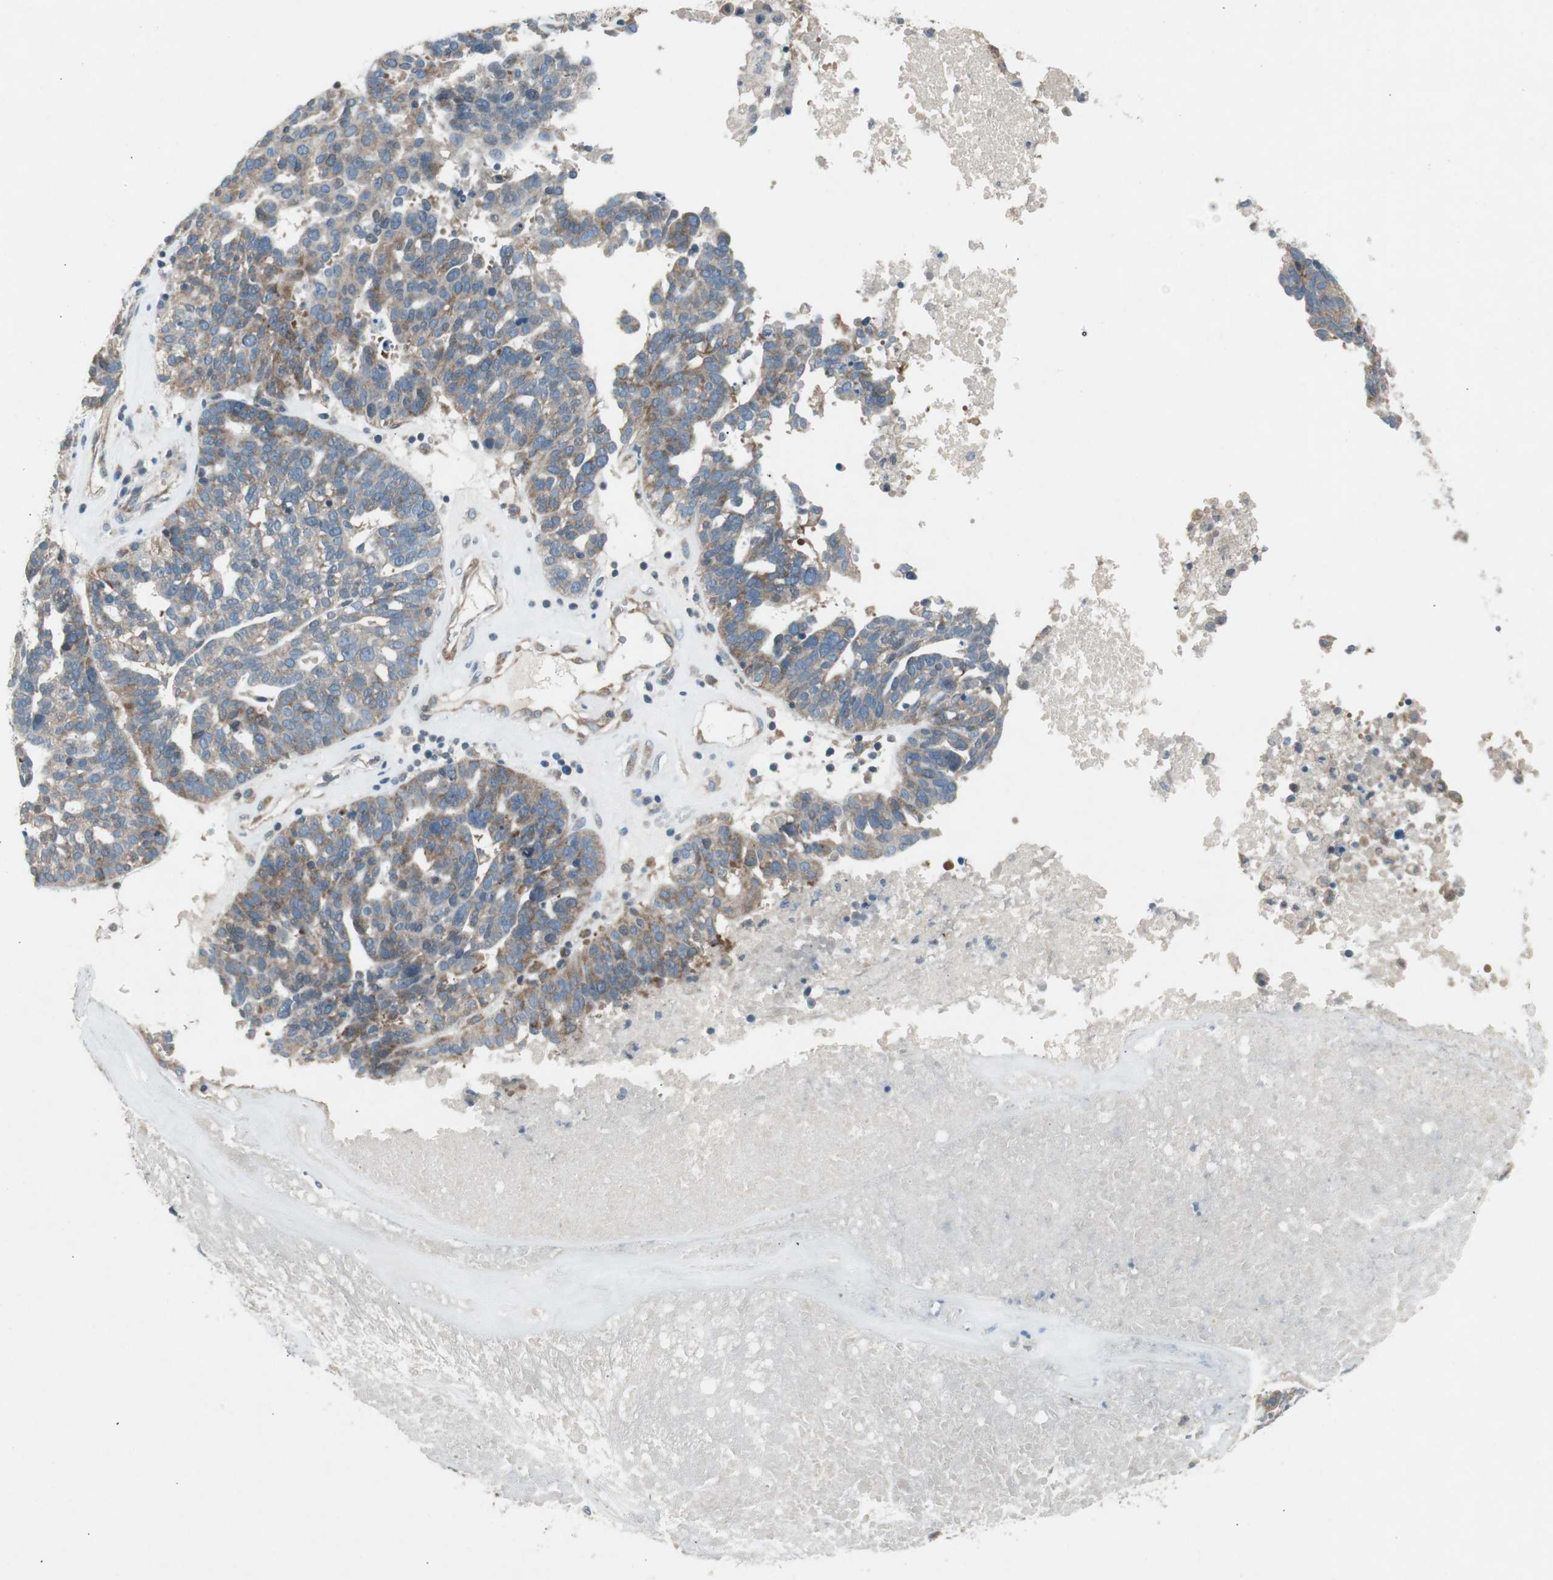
{"staining": {"intensity": "moderate", "quantity": ">75%", "location": "cytoplasmic/membranous"}, "tissue": "ovarian cancer", "cell_type": "Tumor cells", "image_type": "cancer", "snomed": [{"axis": "morphology", "description": "Cystadenocarcinoma, serous, NOS"}, {"axis": "topography", "description": "Ovary"}], "caption": "Ovarian serous cystadenocarcinoma stained for a protein displays moderate cytoplasmic/membranous positivity in tumor cells.", "gene": "PANK2", "patient": {"sex": "female", "age": 59}}